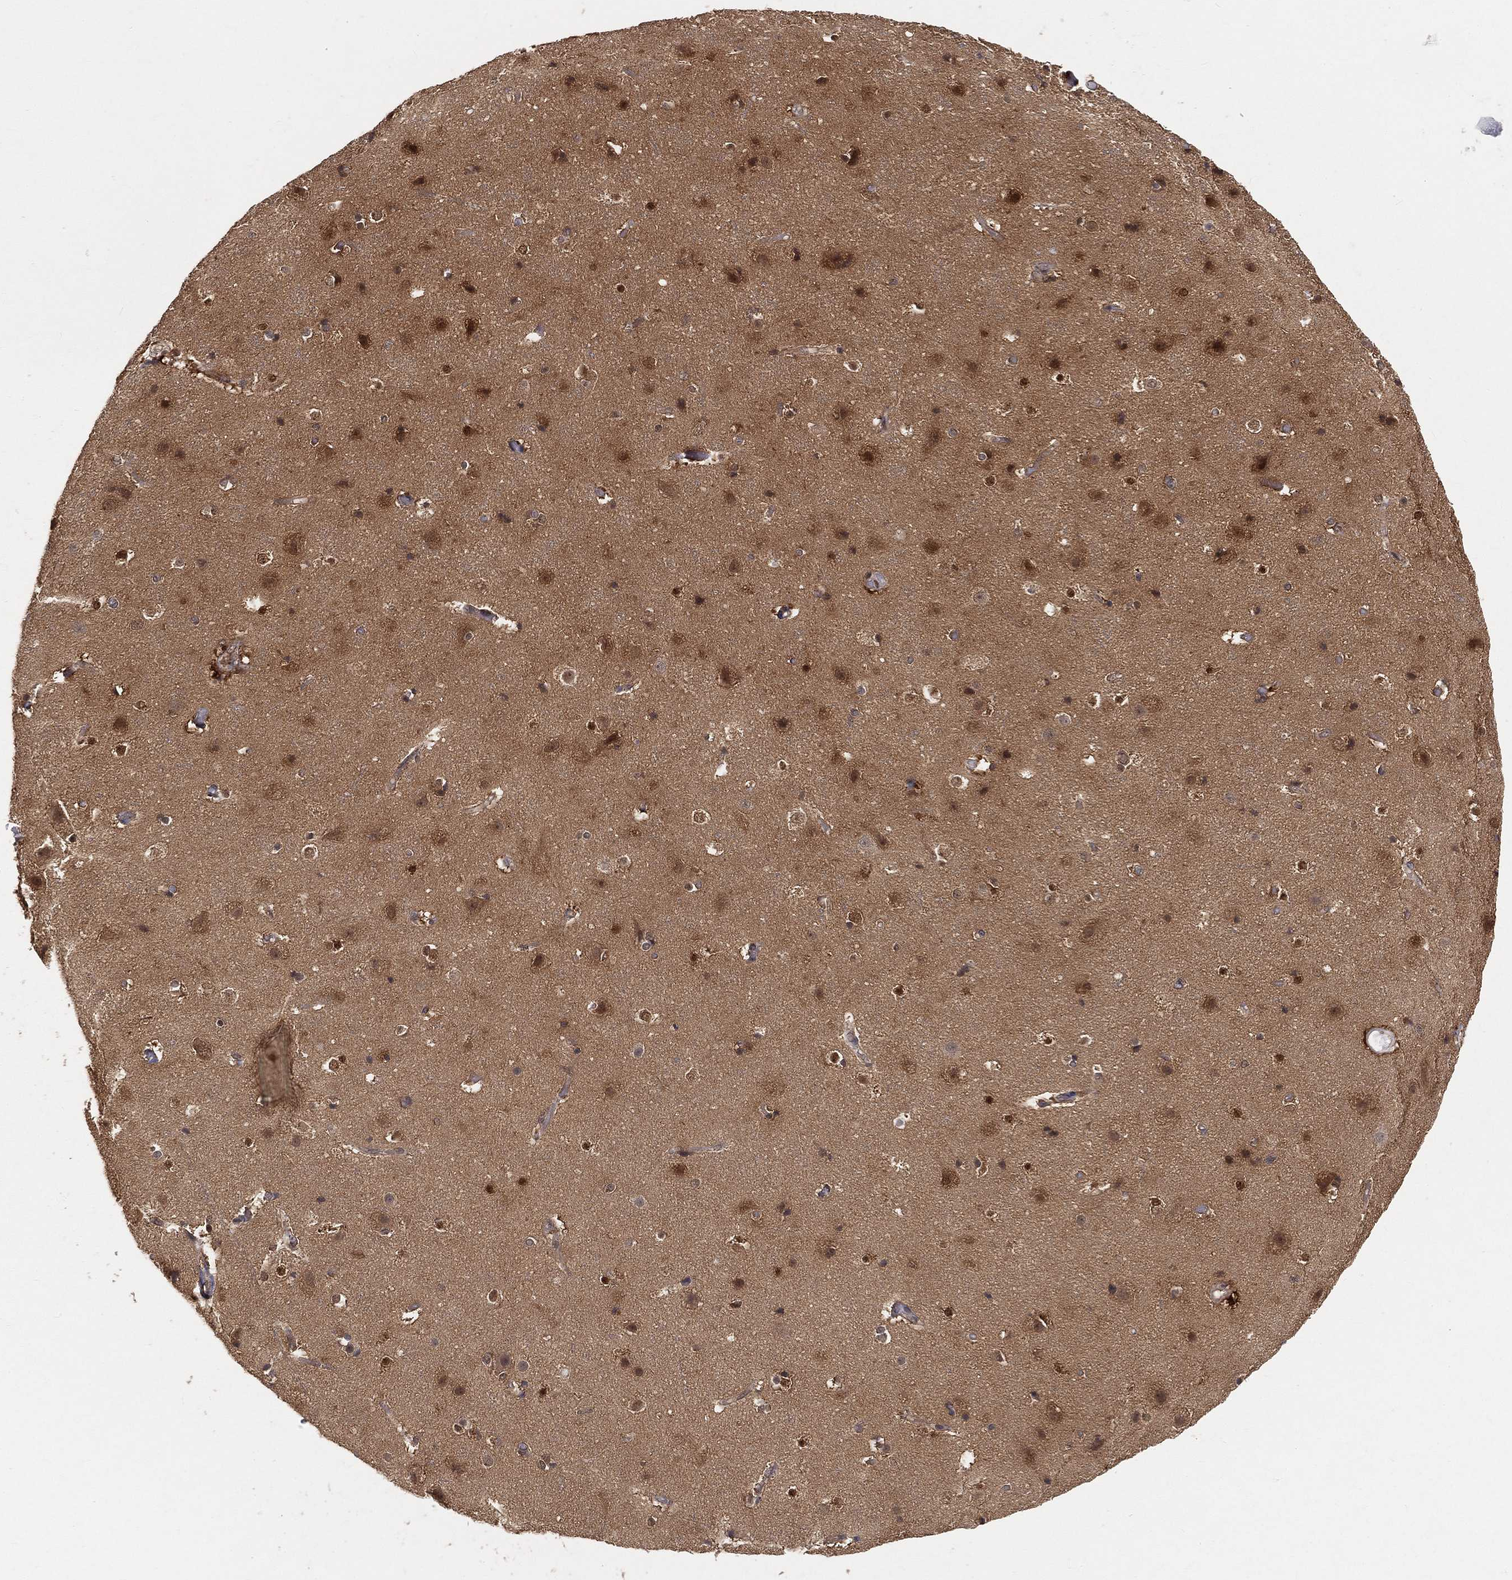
{"staining": {"intensity": "negative", "quantity": "none", "location": "none"}, "tissue": "cerebral cortex", "cell_type": "Endothelial cells", "image_type": "normal", "snomed": [{"axis": "morphology", "description": "Normal tissue, NOS"}, {"axis": "topography", "description": "Cerebral cortex"}], "caption": "Histopathology image shows no significant protein positivity in endothelial cells of unremarkable cerebral cortex.", "gene": "MAPK1", "patient": {"sex": "female", "age": 52}}